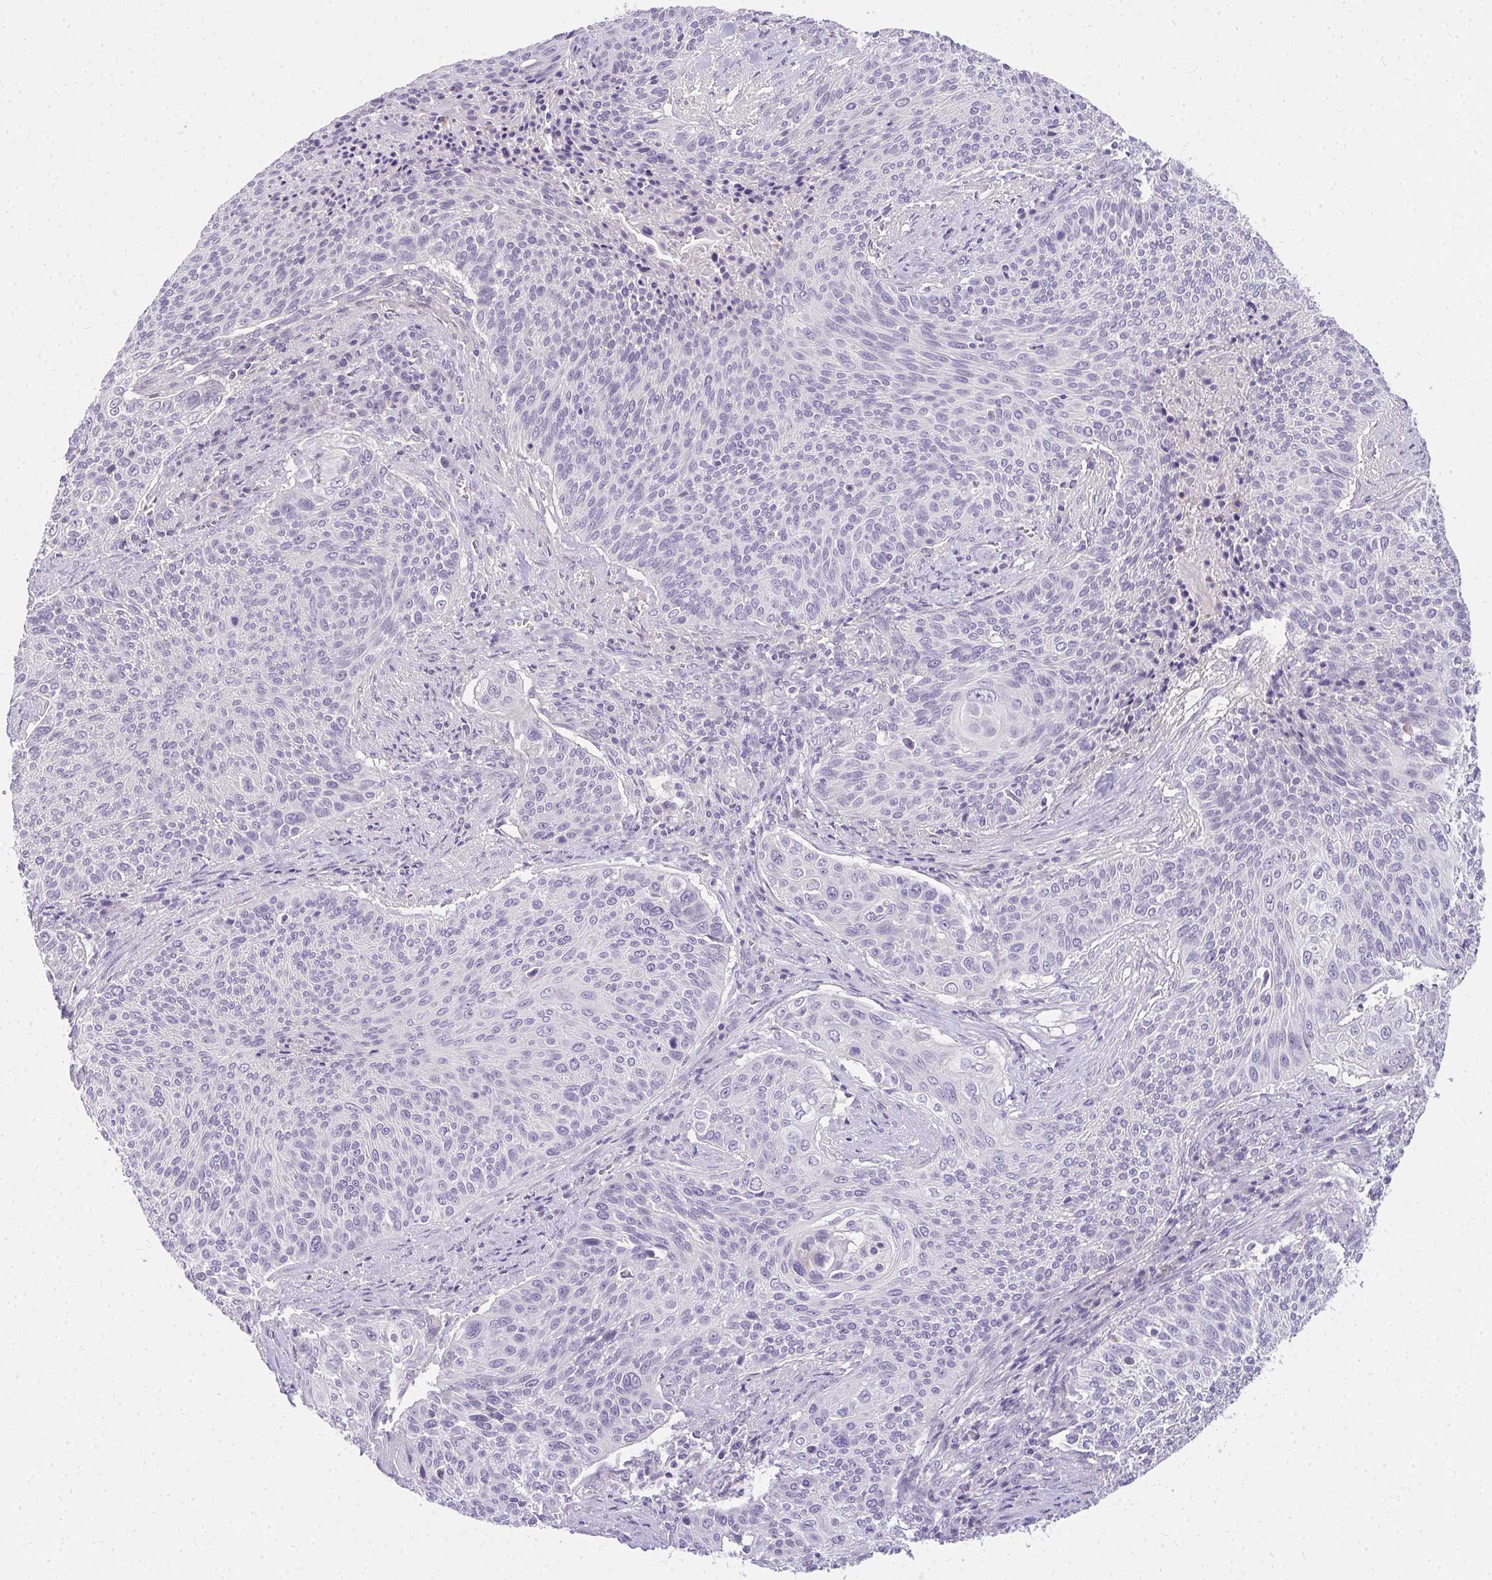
{"staining": {"intensity": "negative", "quantity": "none", "location": "none"}, "tissue": "cervical cancer", "cell_type": "Tumor cells", "image_type": "cancer", "snomed": [{"axis": "morphology", "description": "Squamous cell carcinoma, NOS"}, {"axis": "topography", "description": "Cervix"}], "caption": "There is no significant positivity in tumor cells of cervical squamous cell carcinoma.", "gene": "PPP1R3G", "patient": {"sex": "female", "age": 31}}